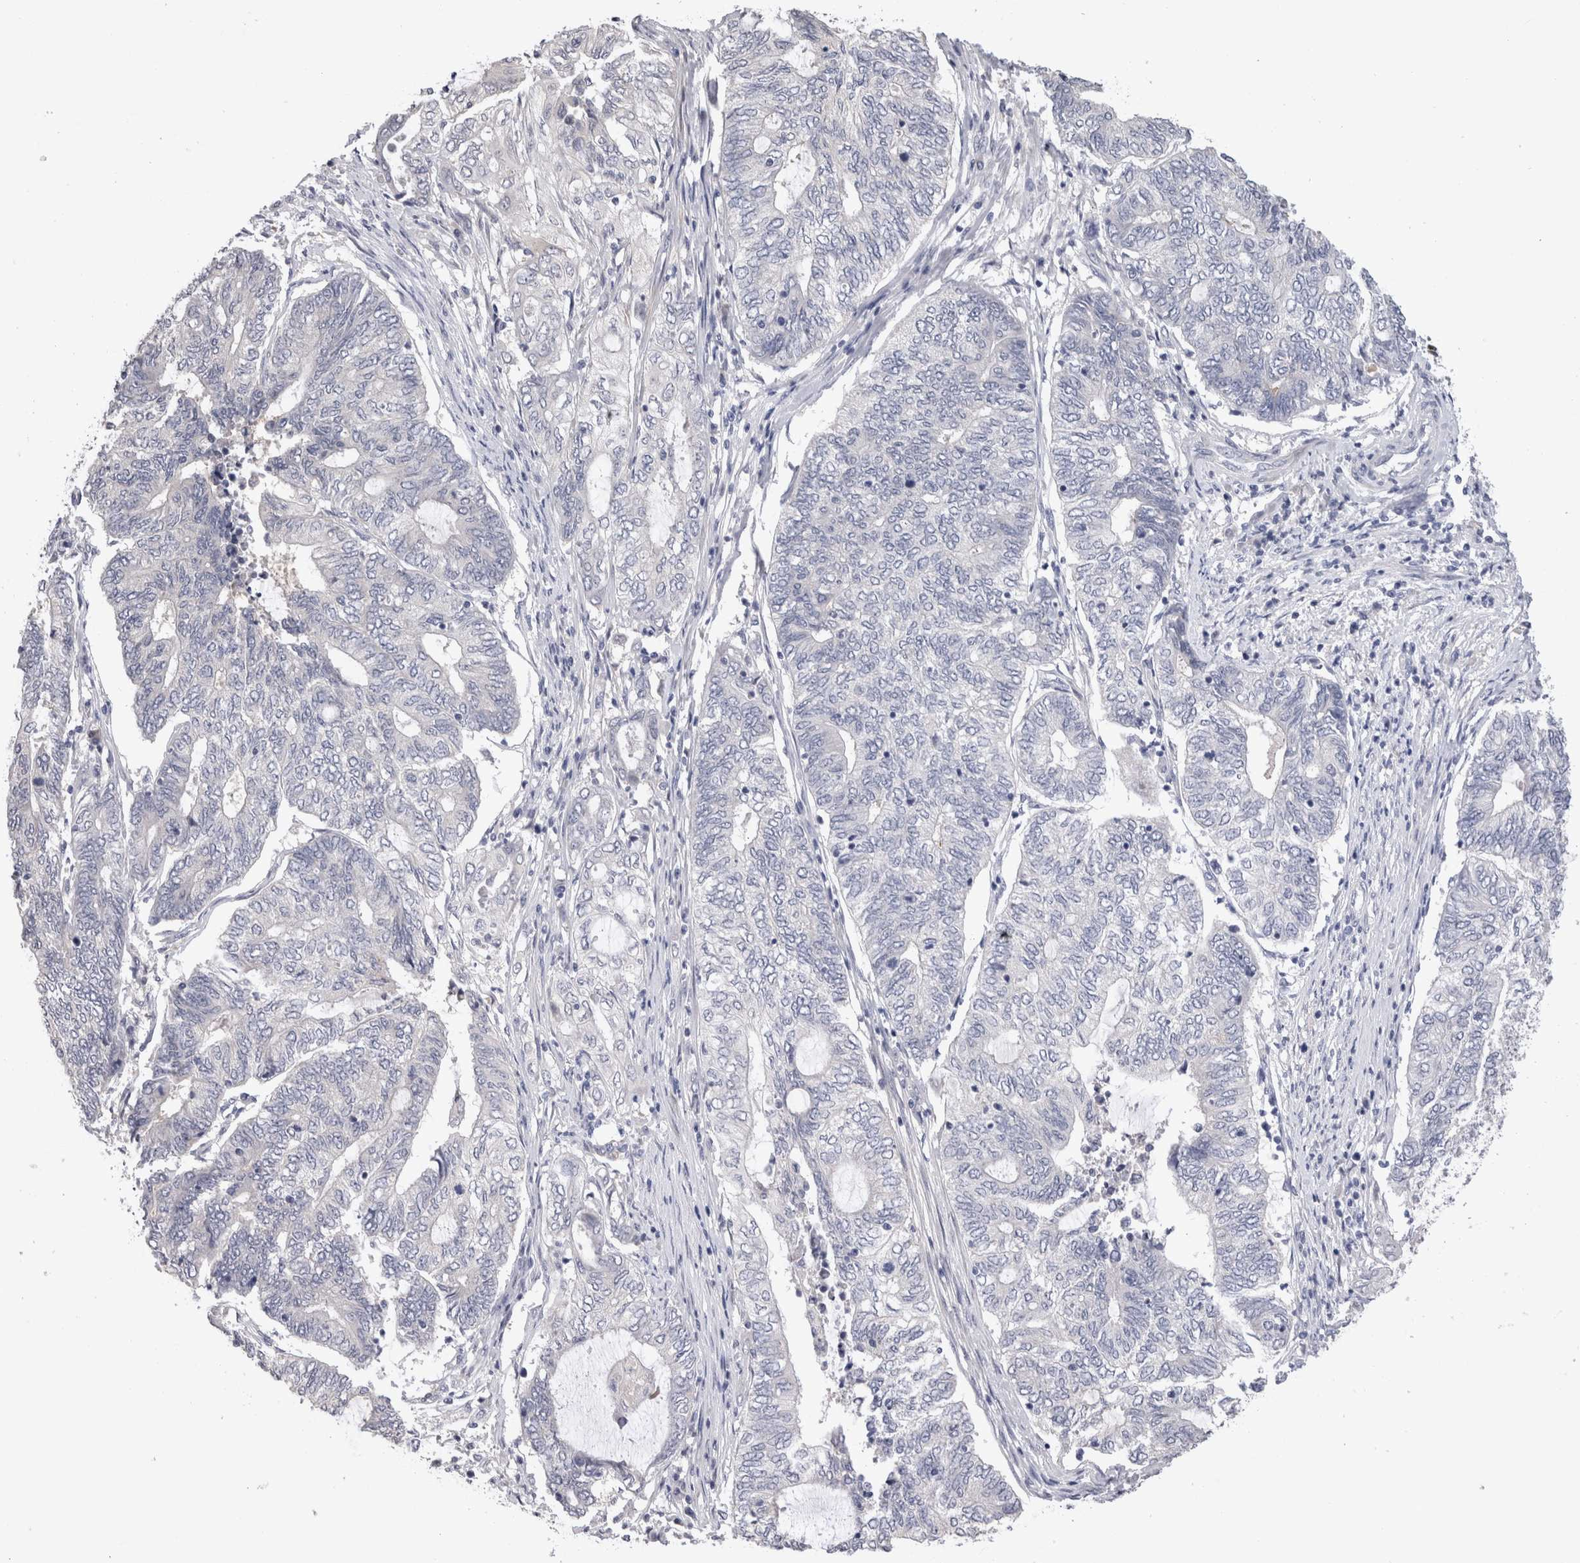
{"staining": {"intensity": "negative", "quantity": "none", "location": "none"}, "tissue": "endometrial cancer", "cell_type": "Tumor cells", "image_type": "cancer", "snomed": [{"axis": "morphology", "description": "Adenocarcinoma, NOS"}, {"axis": "topography", "description": "Uterus"}, {"axis": "topography", "description": "Endometrium"}], "caption": "Adenocarcinoma (endometrial) stained for a protein using IHC reveals no expression tumor cells.", "gene": "CRYBG1", "patient": {"sex": "female", "age": 70}}